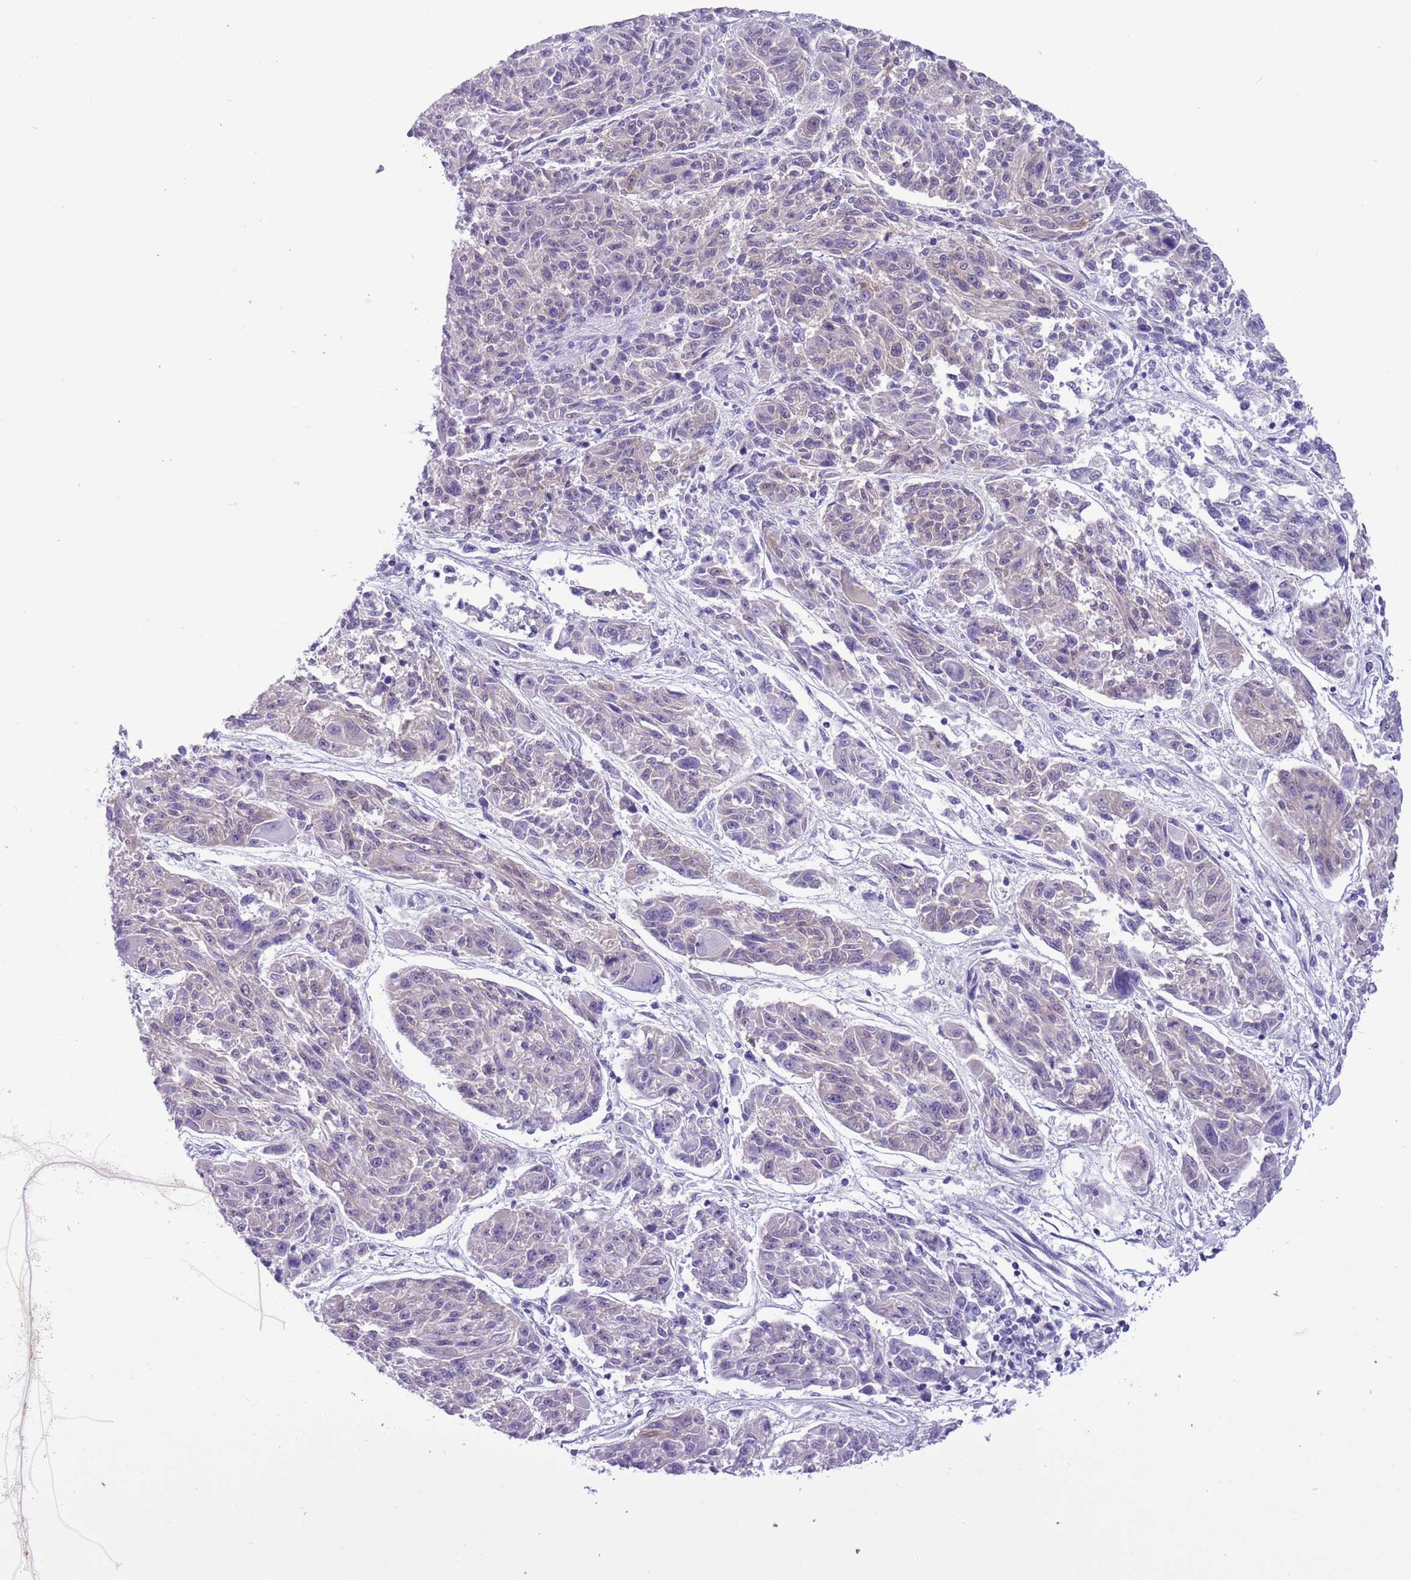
{"staining": {"intensity": "negative", "quantity": "none", "location": "none"}, "tissue": "melanoma", "cell_type": "Tumor cells", "image_type": "cancer", "snomed": [{"axis": "morphology", "description": "Malignant melanoma, NOS"}, {"axis": "topography", "description": "Skin"}], "caption": "The histopathology image shows no significant expression in tumor cells of melanoma.", "gene": "PFKFB2", "patient": {"sex": "male", "age": 53}}